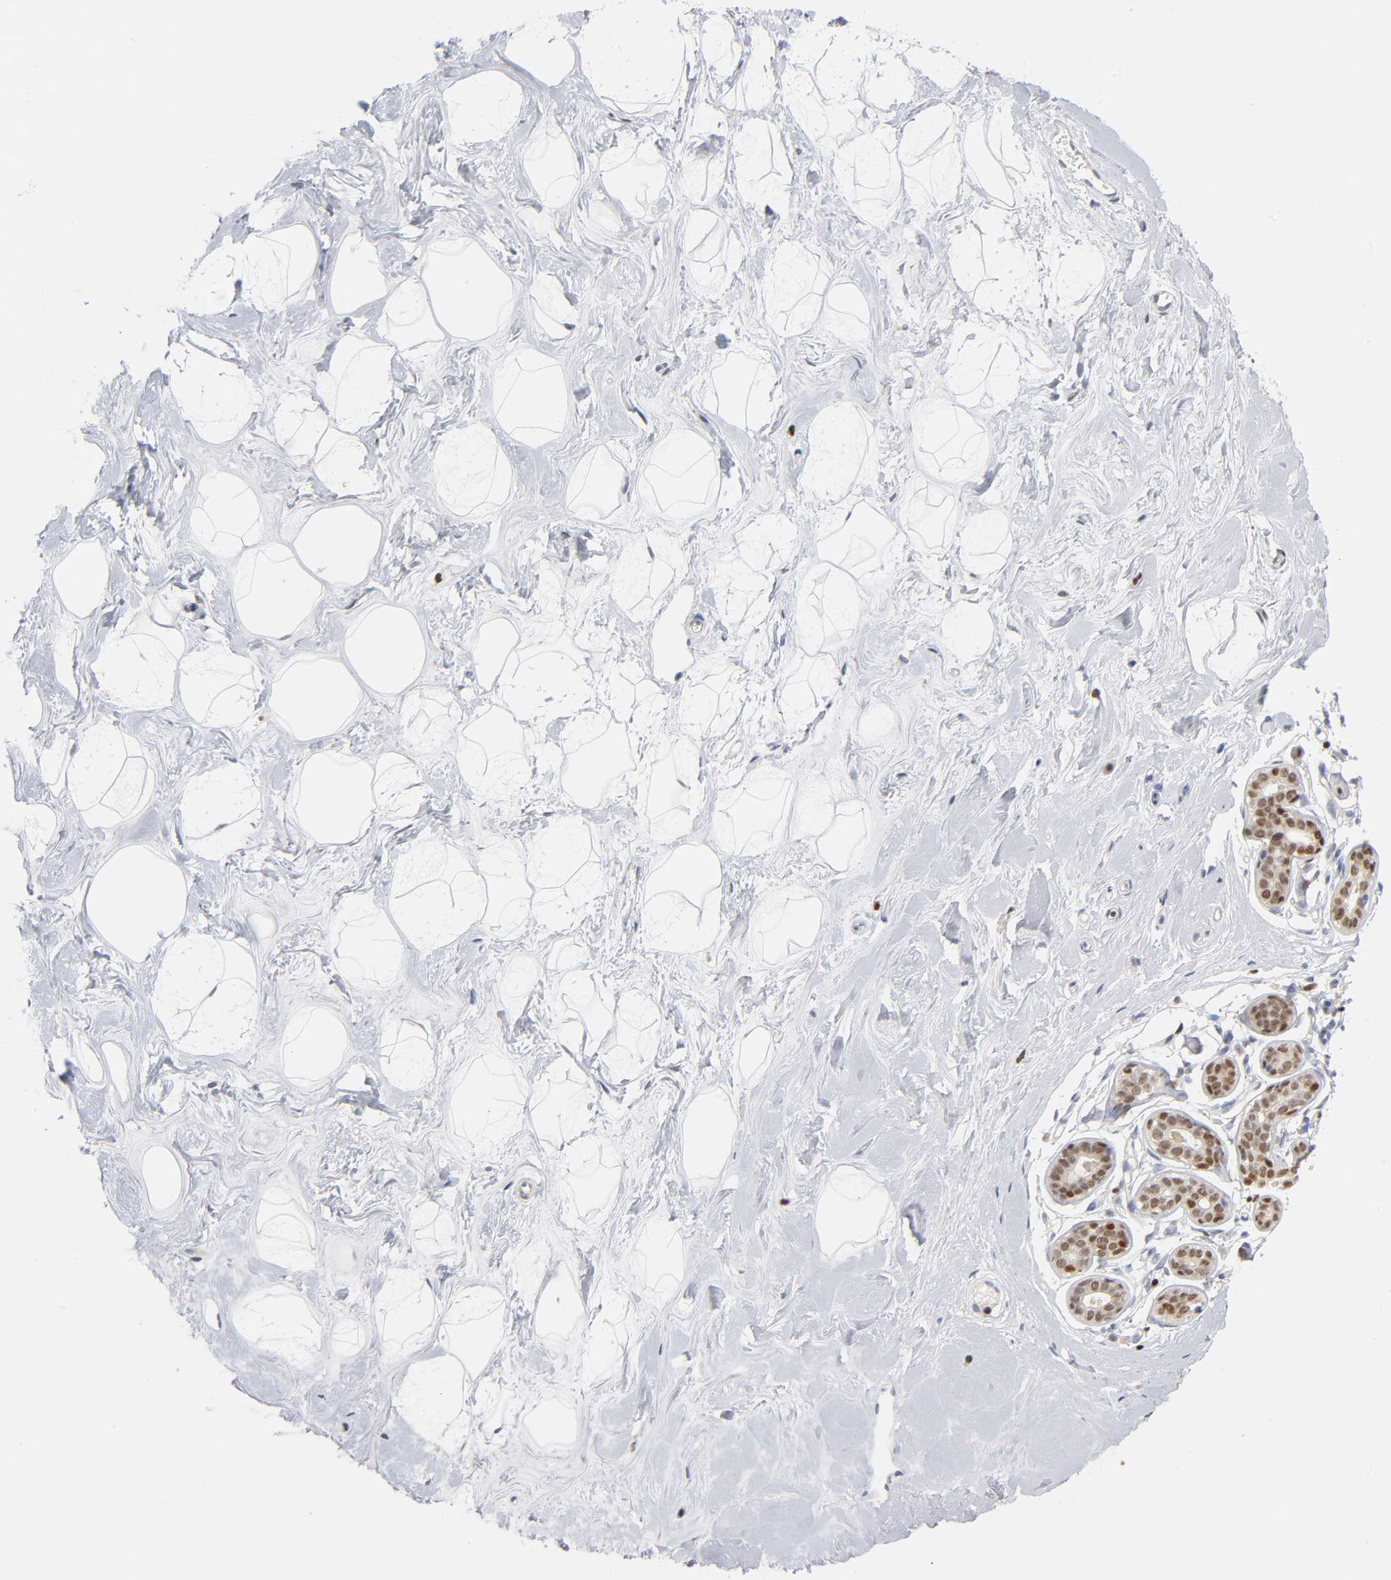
{"staining": {"intensity": "negative", "quantity": "none", "location": "none"}, "tissue": "breast", "cell_type": "Adipocytes", "image_type": "normal", "snomed": [{"axis": "morphology", "description": "Normal tissue, NOS"}, {"axis": "topography", "description": "Breast"}], "caption": "A high-resolution image shows IHC staining of benign breast, which exhibits no significant positivity in adipocytes. (DAB (3,3'-diaminobenzidine) IHC visualized using brightfield microscopy, high magnification).", "gene": "RUNX1", "patient": {"sex": "female", "age": 23}}